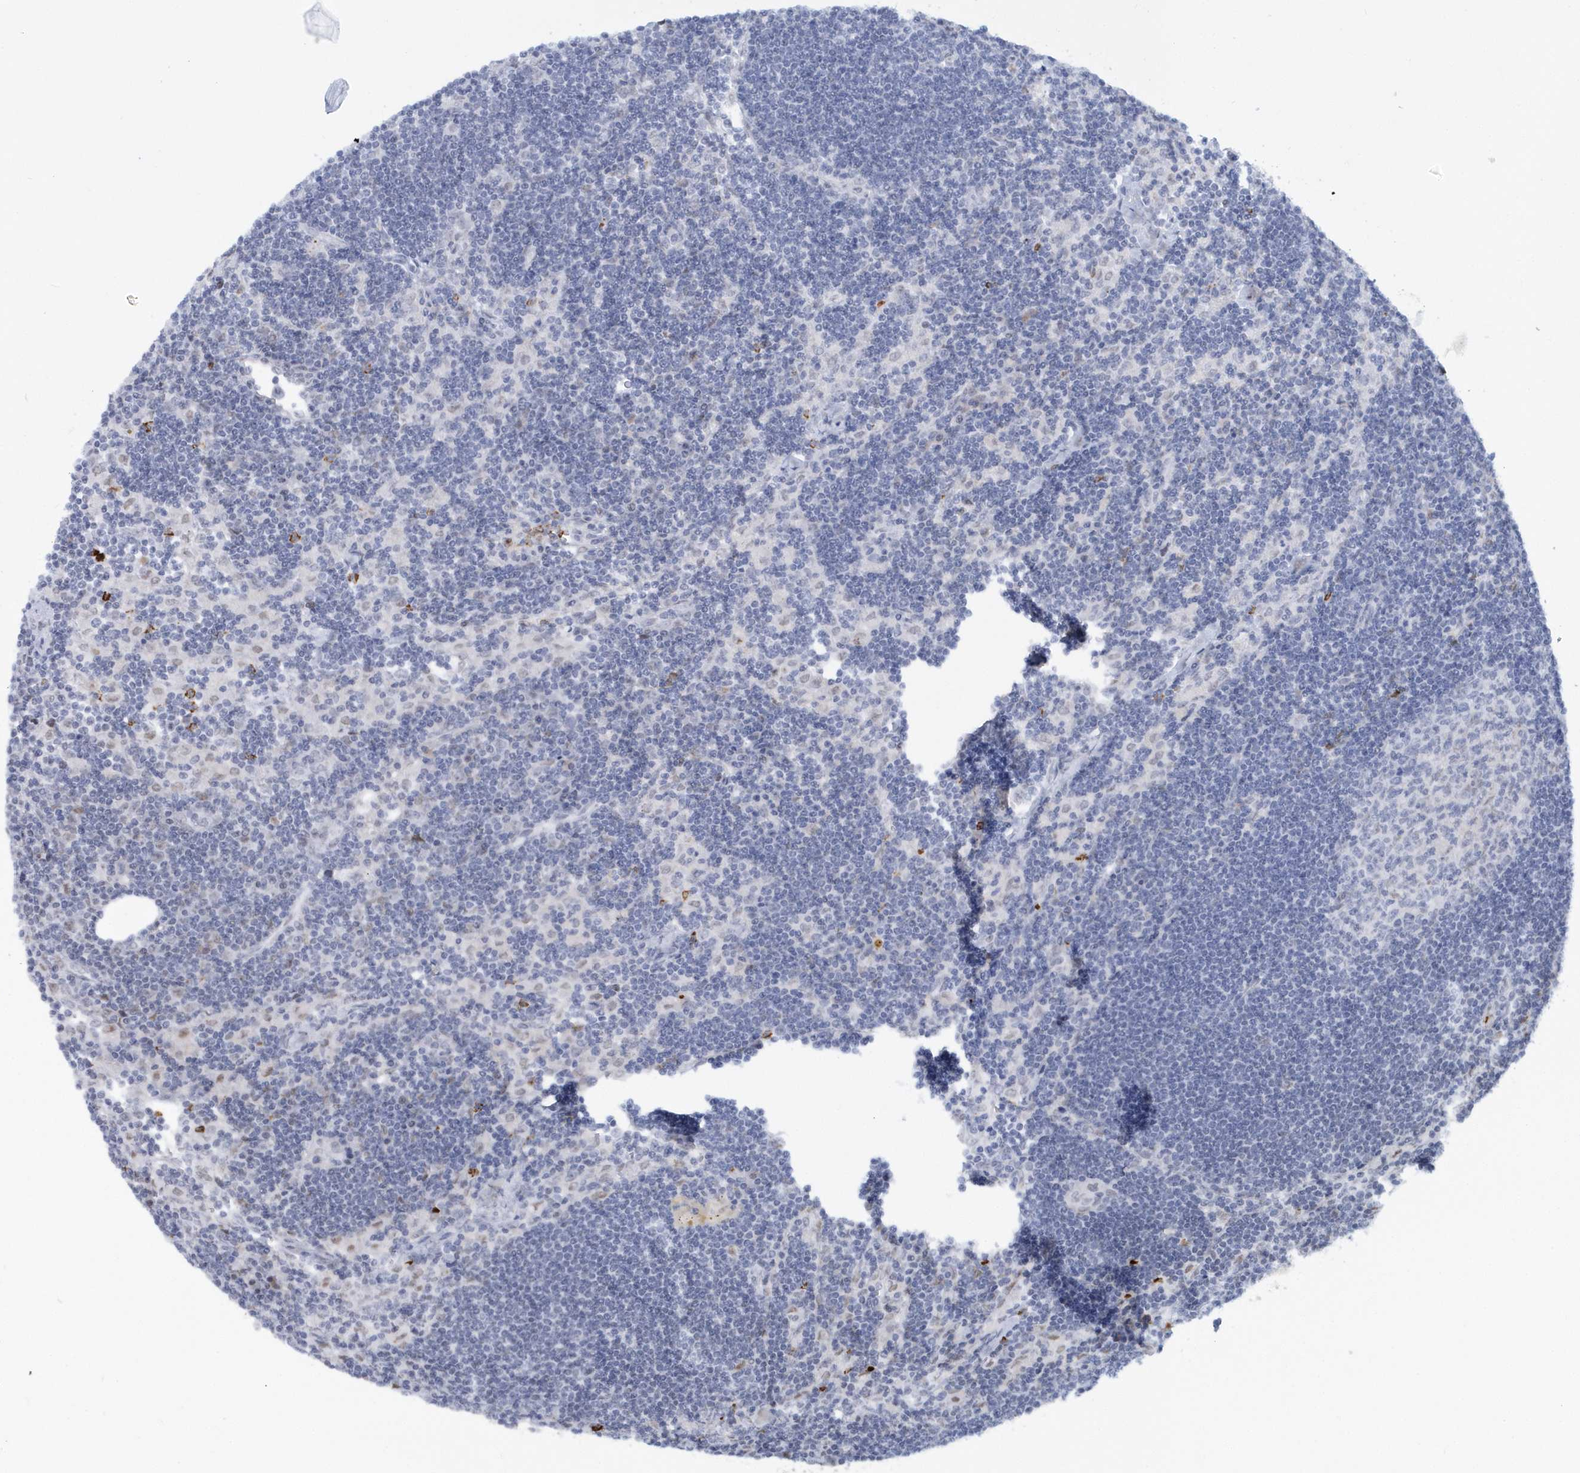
{"staining": {"intensity": "negative", "quantity": "none", "location": "none"}, "tissue": "lymph node", "cell_type": "Germinal center cells", "image_type": "normal", "snomed": [{"axis": "morphology", "description": "Normal tissue, NOS"}, {"axis": "topography", "description": "Lymph node"}], "caption": "DAB immunohistochemical staining of normal human lymph node demonstrates no significant positivity in germinal center cells. (Brightfield microscopy of DAB IHC at high magnification).", "gene": "ASCL4", "patient": {"sex": "male", "age": 24}}